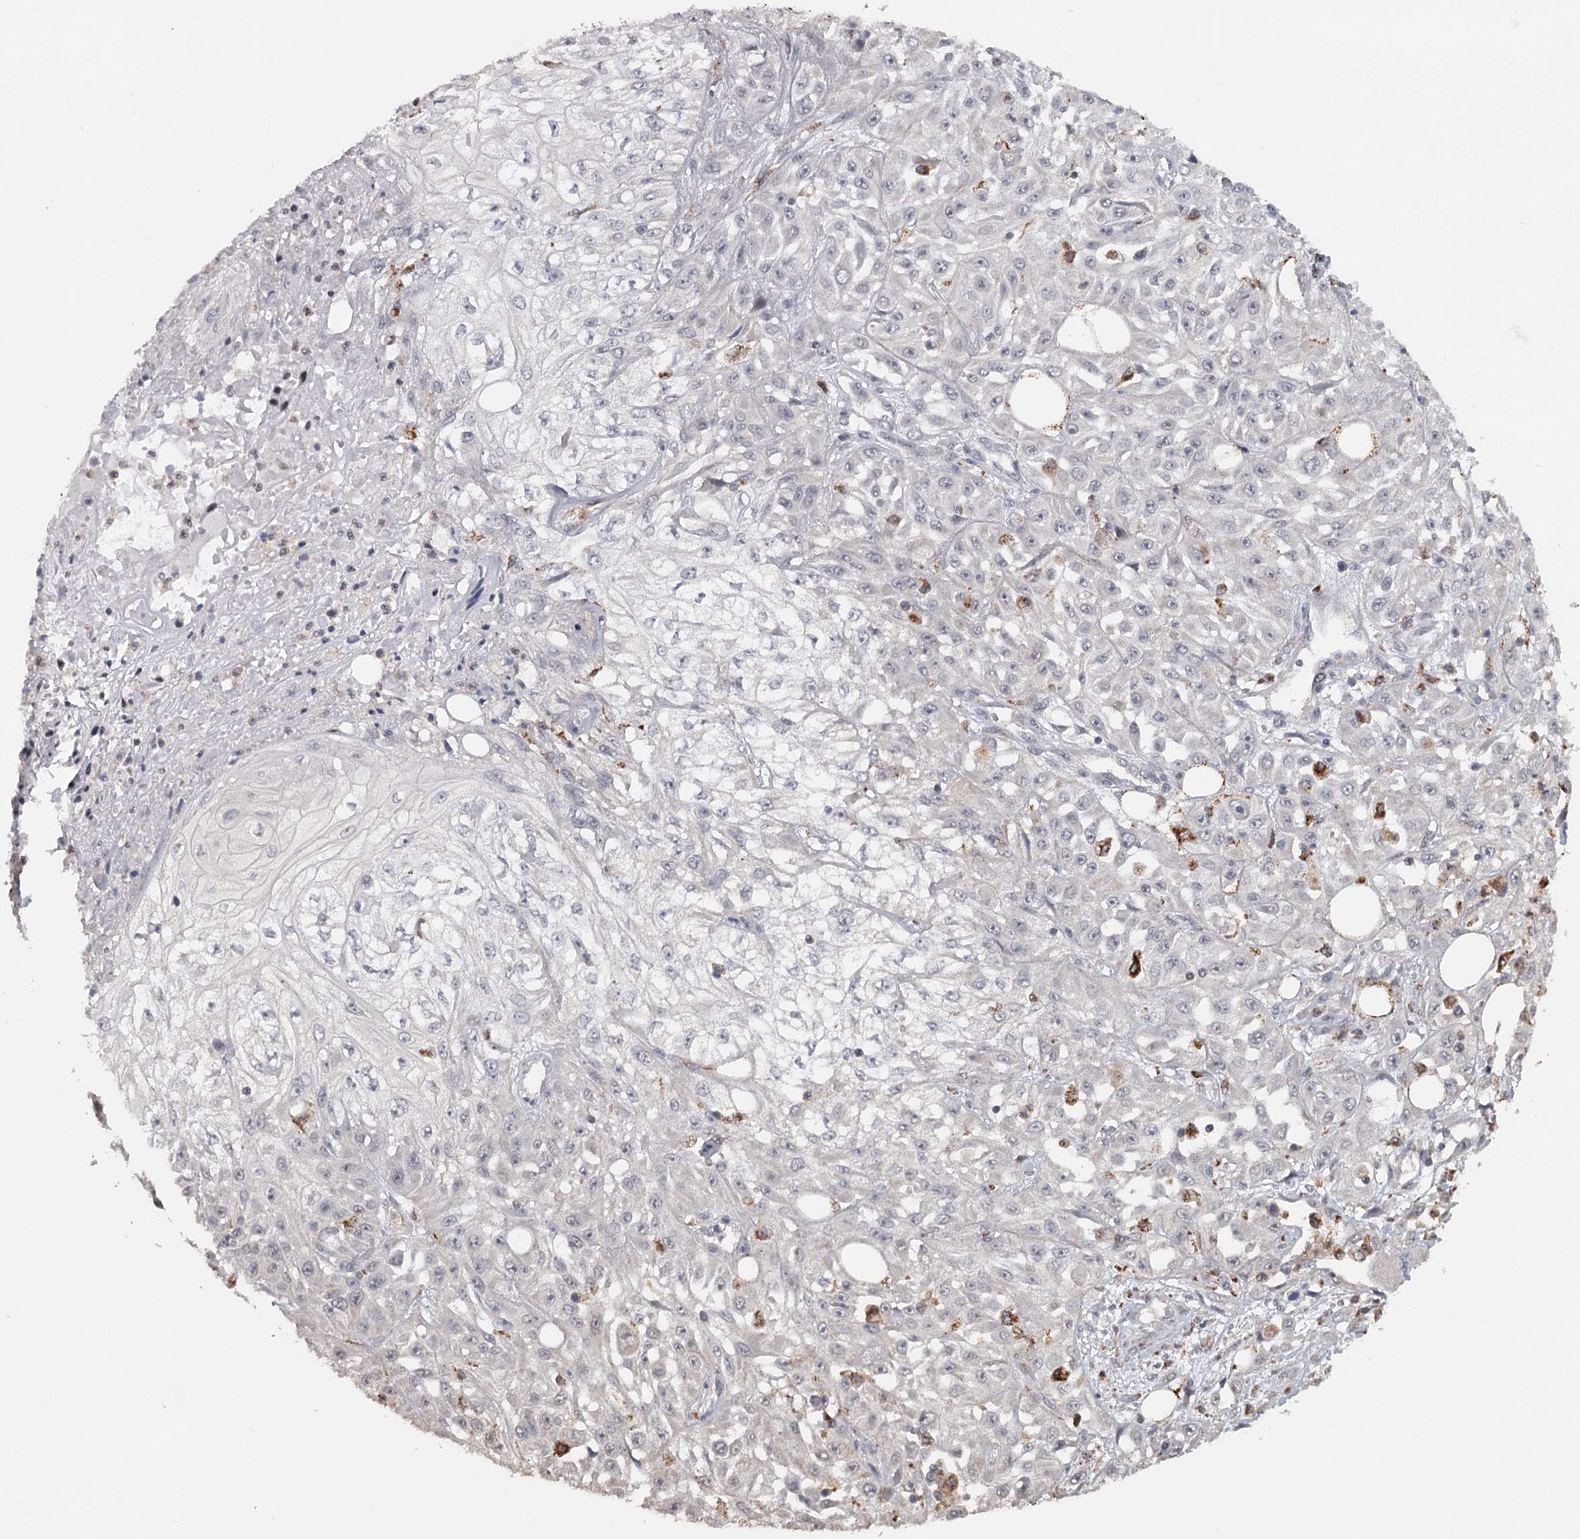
{"staining": {"intensity": "negative", "quantity": "none", "location": "none"}, "tissue": "skin cancer", "cell_type": "Tumor cells", "image_type": "cancer", "snomed": [{"axis": "morphology", "description": "Squamous cell carcinoma, NOS"}, {"axis": "morphology", "description": "Squamous cell carcinoma, metastatic, NOS"}, {"axis": "topography", "description": "Skin"}, {"axis": "topography", "description": "Lymph node"}], "caption": "Immunohistochemistry of skin cancer displays no expression in tumor cells.", "gene": "FAXC", "patient": {"sex": "male", "age": 75}}